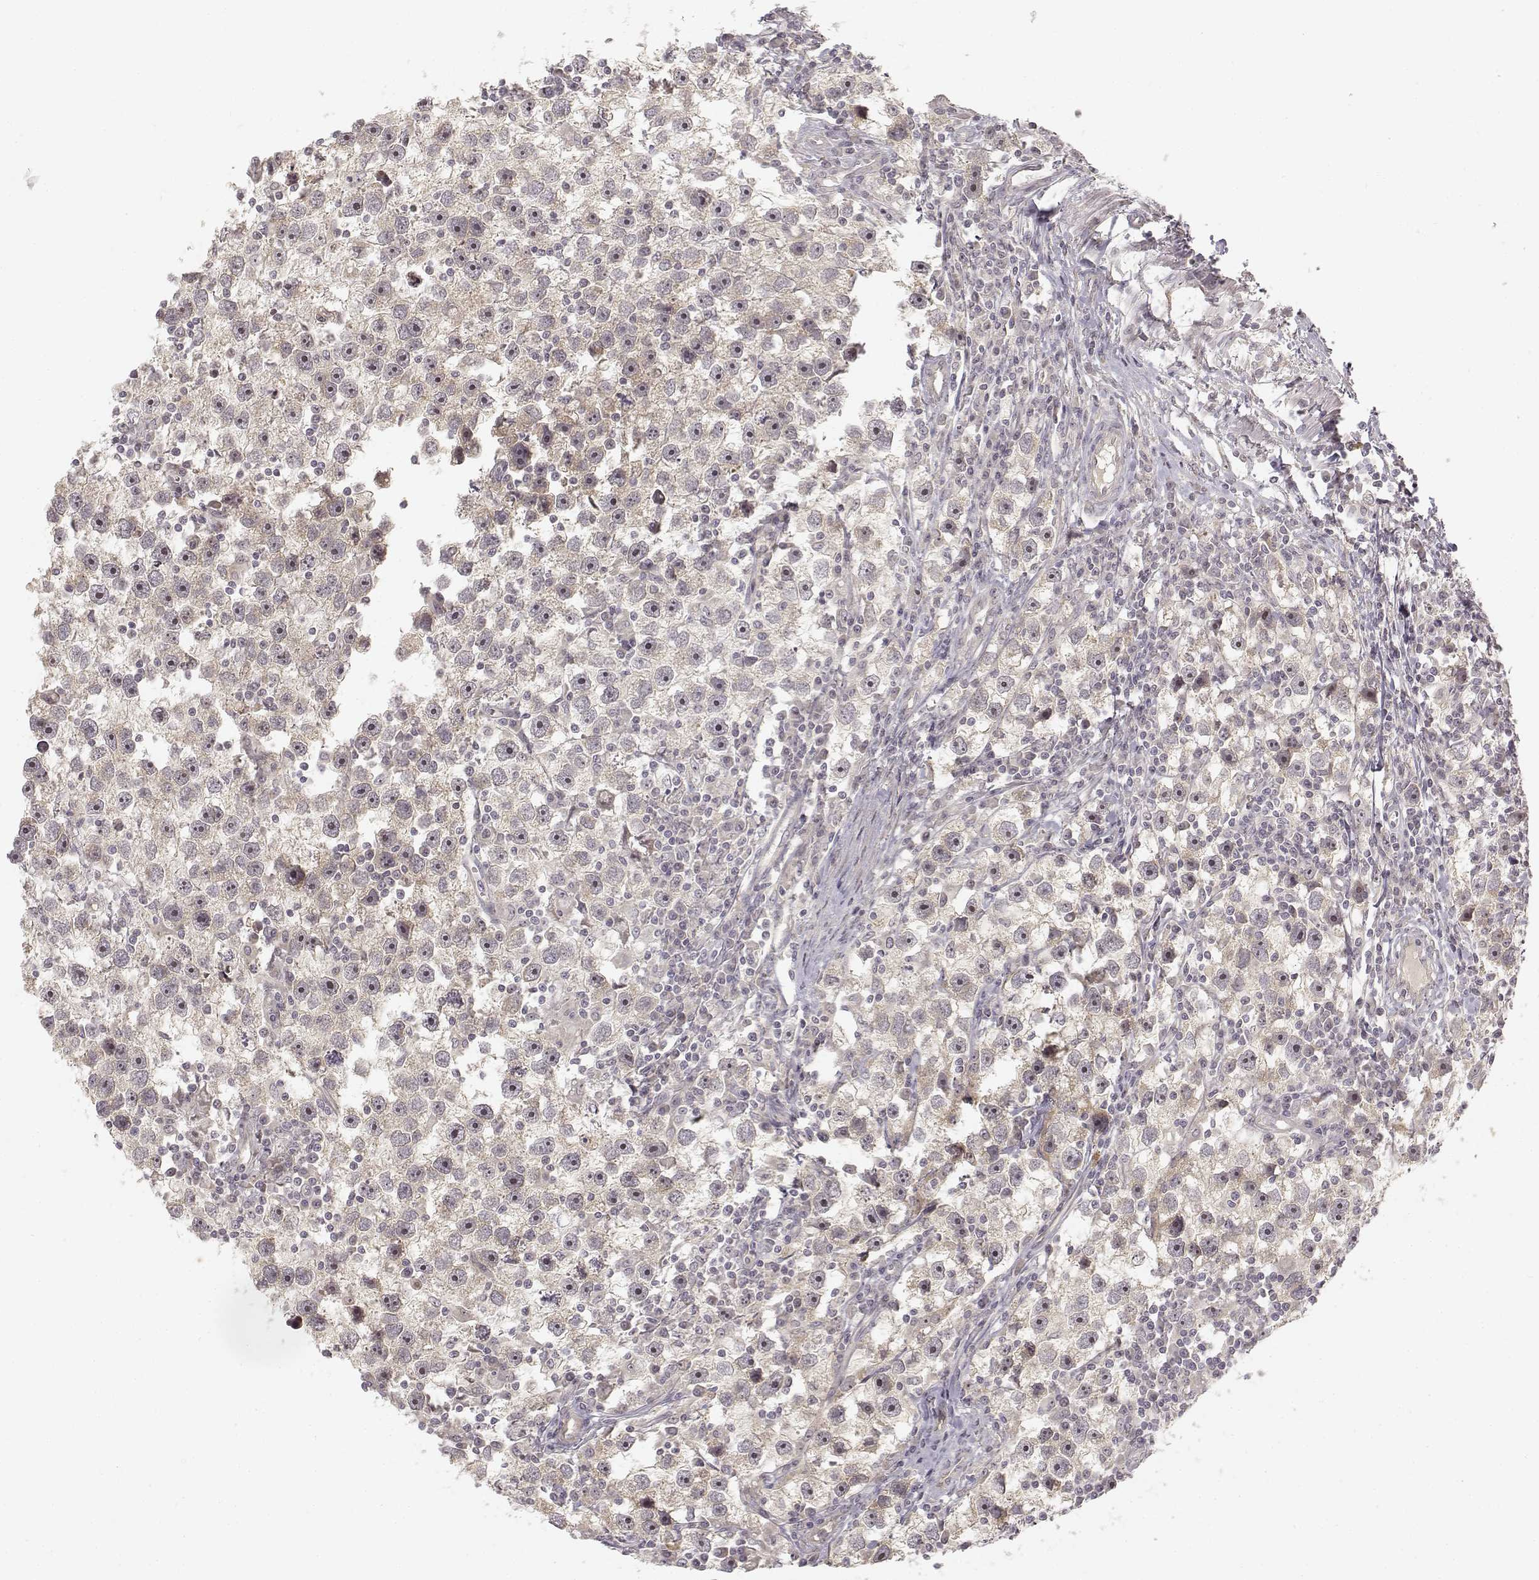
{"staining": {"intensity": "weak", "quantity": ">75%", "location": "cytoplasmic/membranous"}, "tissue": "testis cancer", "cell_type": "Tumor cells", "image_type": "cancer", "snomed": [{"axis": "morphology", "description": "Seminoma, NOS"}, {"axis": "topography", "description": "Testis"}], "caption": "High-magnification brightfield microscopy of testis seminoma stained with DAB (brown) and counterstained with hematoxylin (blue). tumor cells exhibit weak cytoplasmic/membranous staining is identified in about>75% of cells. Immunohistochemistry stains the protein in brown and the nuclei are stained blue.", "gene": "MED12L", "patient": {"sex": "male", "age": 30}}